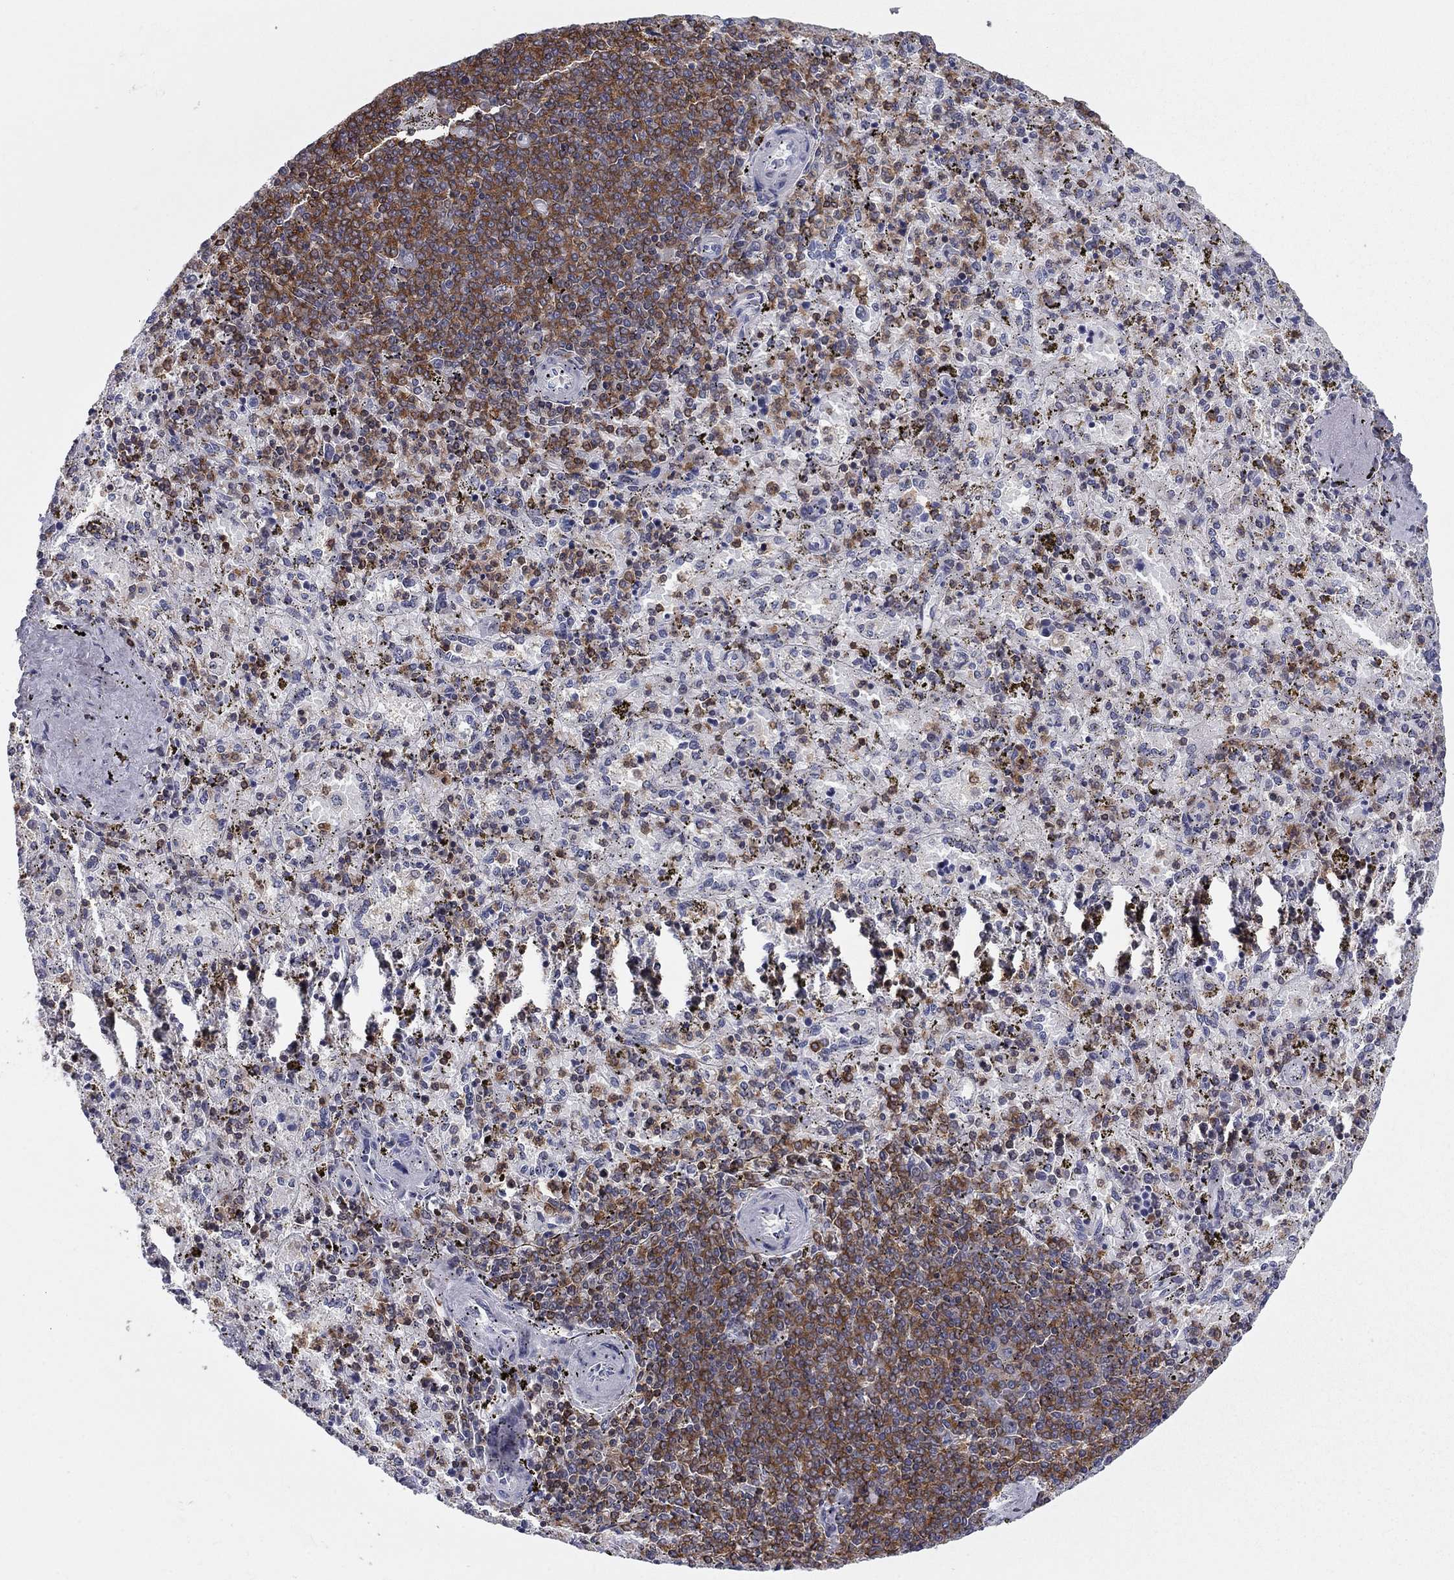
{"staining": {"intensity": "strong", "quantity": "25%-75%", "location": "cytoplasmic/membranous"}, "tissue": "spleen", "cell_type": "Cells in red pulp", "image_type": "normal", "snomed": [{"axis": "morphology", "description": "Normal tissue, NOS"}, {"axis": "topography", "description": "Spleen"}], "caption": "Immunohistochemistry (IHC) staining of unremarkable spleen, which shows high levels of strong cytoplasmic/membranous positivity in about 25%-75% of cells in red pulp indicating strong cytoplasmic/membranous protein positivity. The staining was performed using DAB (3,3'-diaminobenzidine) (brown) for protein detection and nuclei were counterstained in hematoxylin (blue).", "gene": "ARHGAP27", "patient": {"sex": "female", "age": 50}}